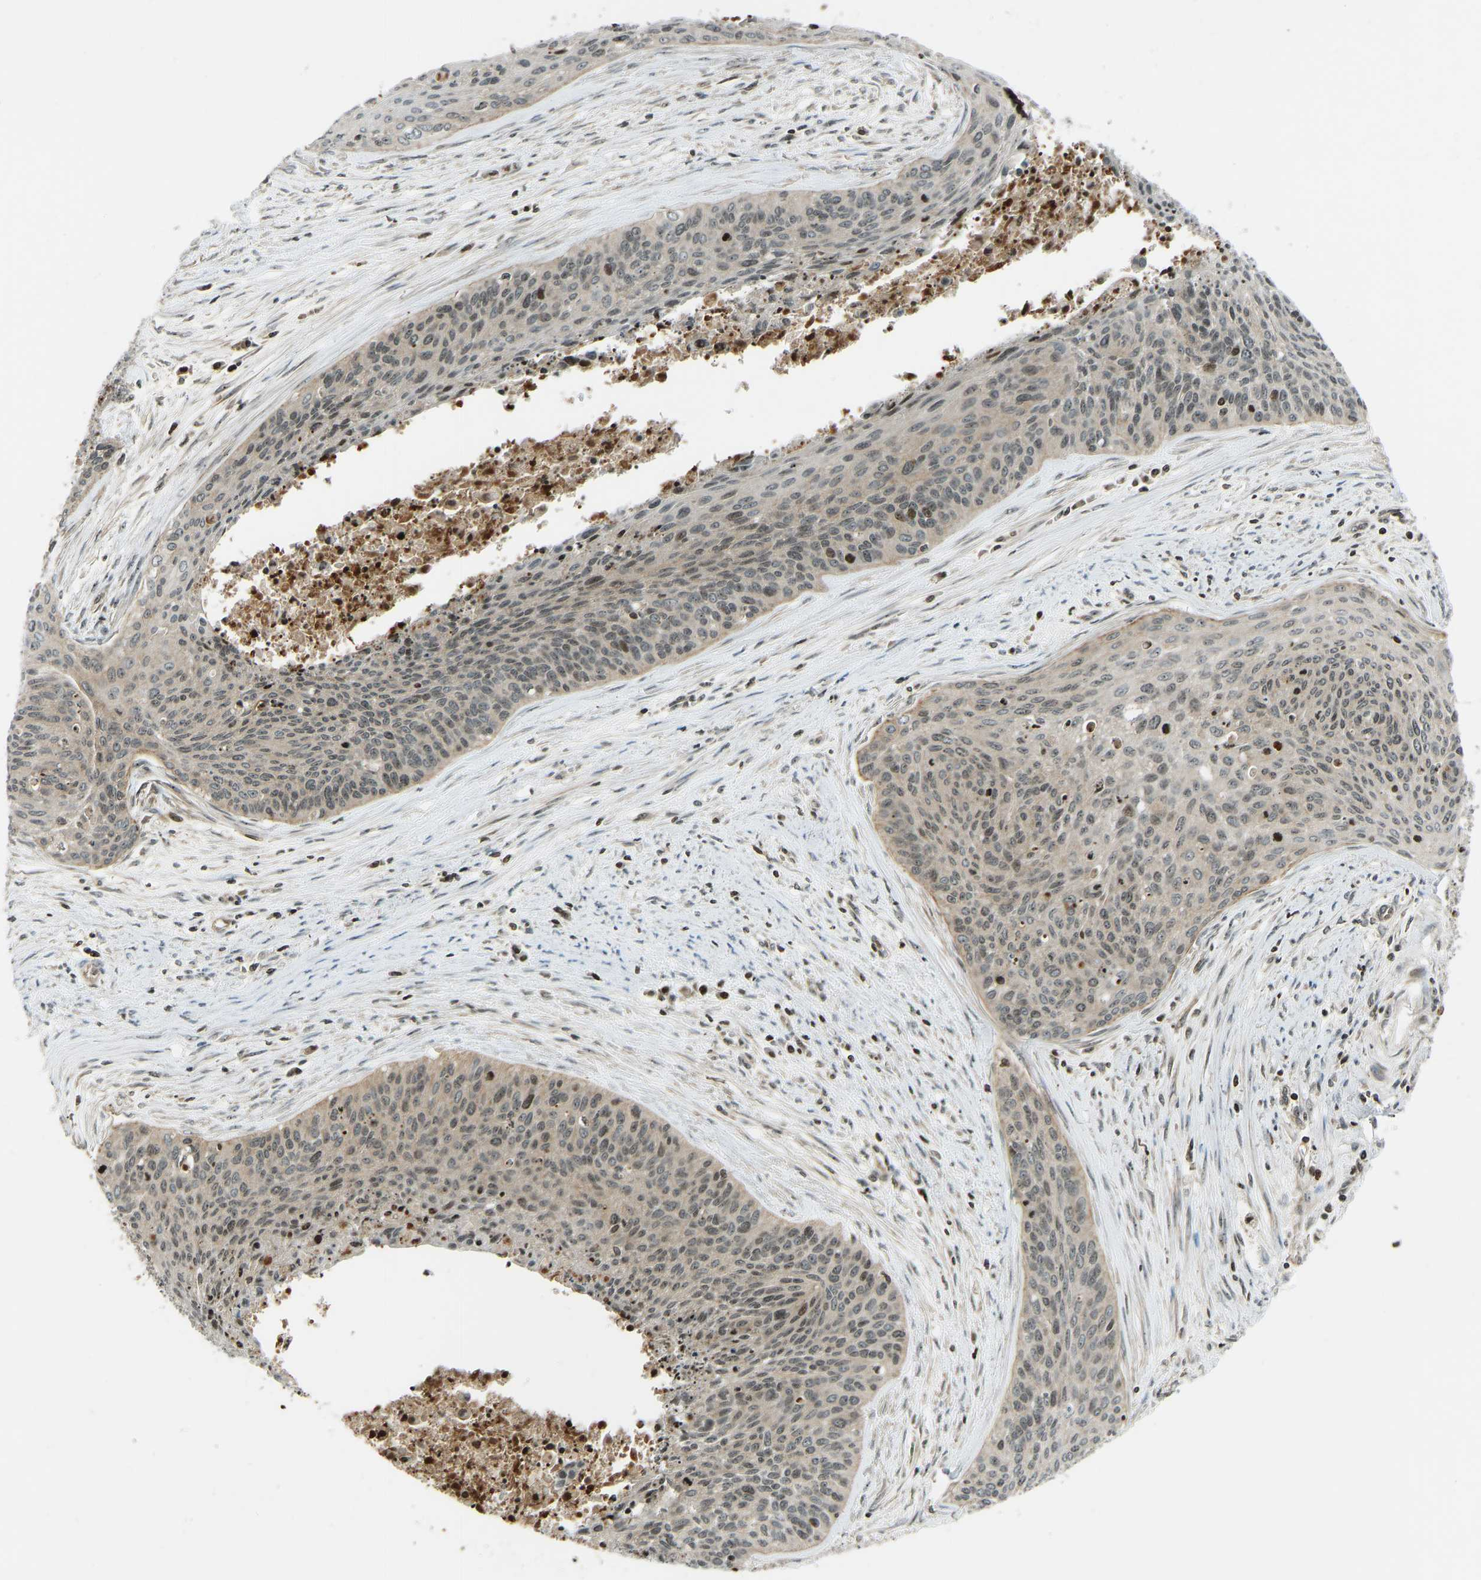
{"staining": {"intensity": "moderate", "quantity": "25%-75%", "location": "nuclear"}, "tissue": "cervical cancer", "cell_type": "Tumor cells", "image_type": "cancer", "snomed": [{"axis": "morphology", "description": "Squamous cell carcinoma, NOS"}, {"axis": "topography", "description": "Cervix"}], "caption": "Cervical cancer was stained to show a protein in brown. There is medium levels of moderate nuclear staining in about 25%-75% of tumor cells.", "gene": "SVOPL", "patient": {"sex": "female", "age": 55}}